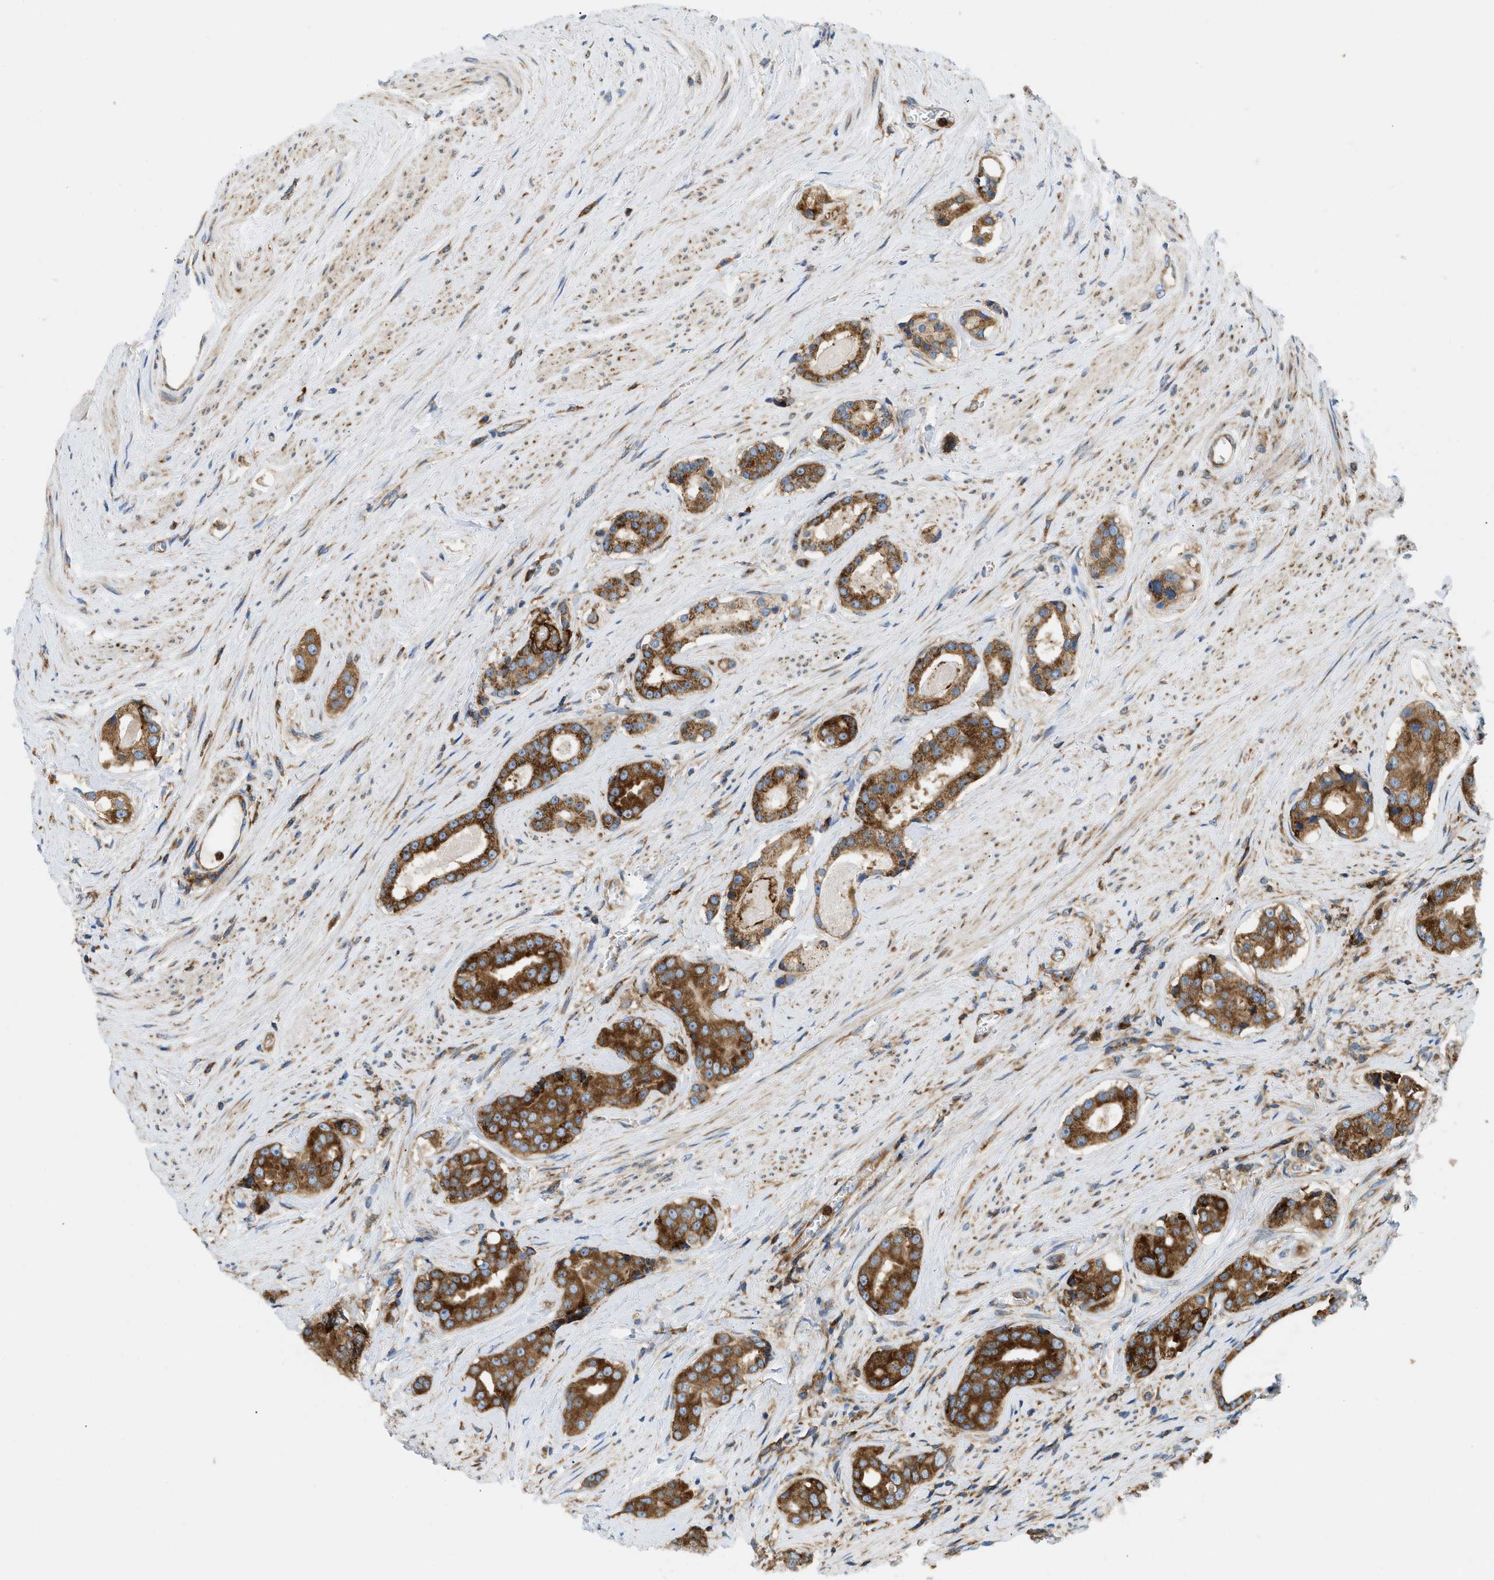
{"staining": {"intensity": "strong", "quantity": ">75%", "location": "cytoplasmic/membranous"}, "tissue": "prostate cancer", "cell_type": "Tumor cells", "image_type": "cancer", "snomed": [{"axis": "morphology", "description": "Adenocarcinoma, High grade"}, {"axis": "topography", "description": "Prostate"}], "caption": "Prostate cancer (high-grade adenocarcinoma) tissue displays strong cytoplasmic/membranous expression in approximately >75% of tumor cells Using DAB (3,3'-diaminobenzidine) (brown) and hematoxylin (blue) stains, captured at high magnification using brightfield microscopy.", "gene": "GPAT4", "patient": {"sex": "male", "age": 71}}